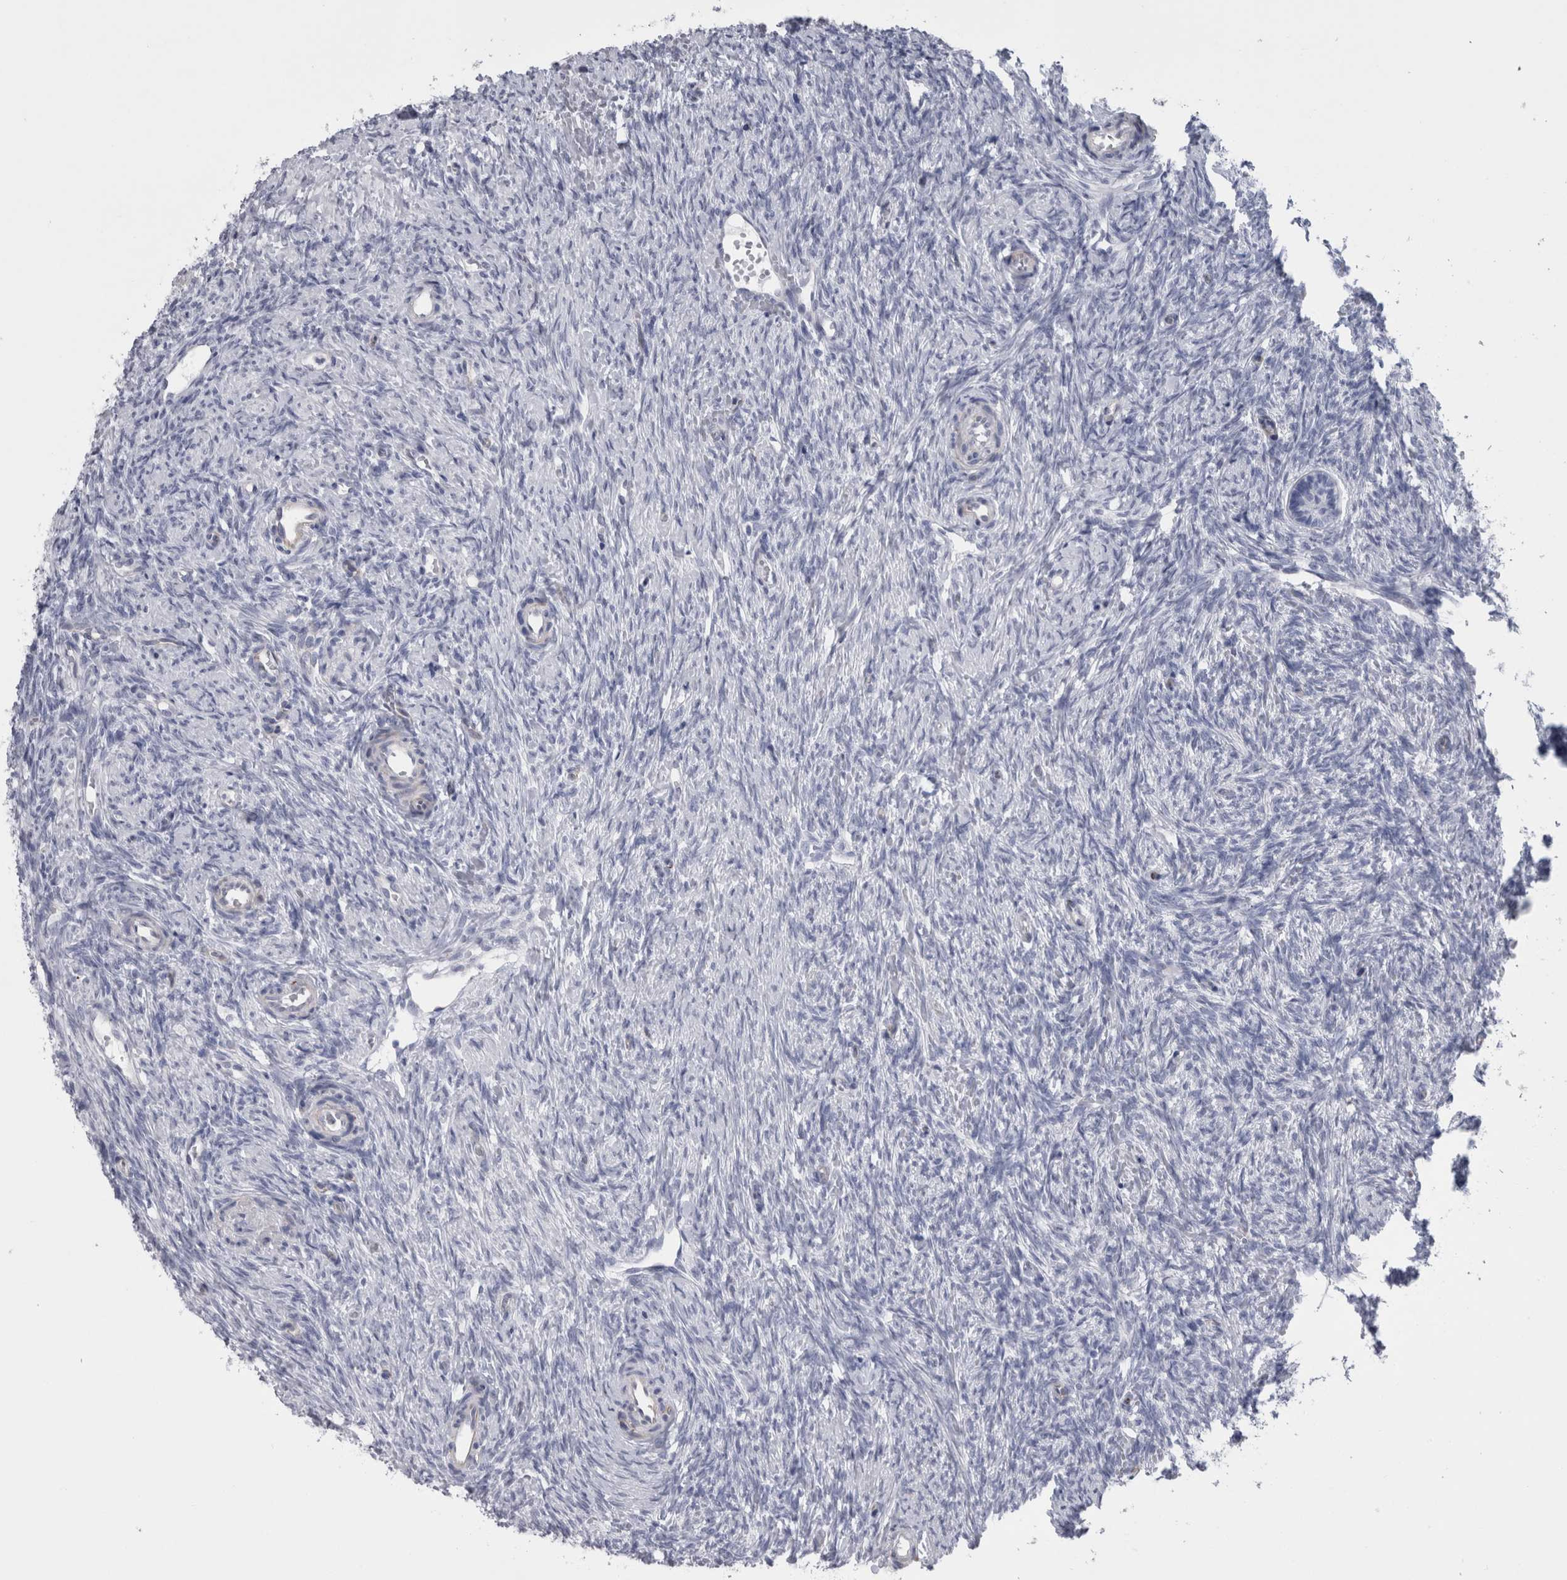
{"staining": {"intensity": "negative", "quantity": "none", "location": "none"}, "tissue": "ovary", "cell_type": "Follicle cells", "image_type": "normal", "snomed": [{"axis": "morphology", "description": "Normal tissue, NOS"}, {"axis": "topography", "description": "Ovary"}], "caption": "A micrograph of ovary stained for a protein demonstrates no brown staining in follicle cells.", "gene": "VWDE", "patient": {"sex": "female", "age": 41}}